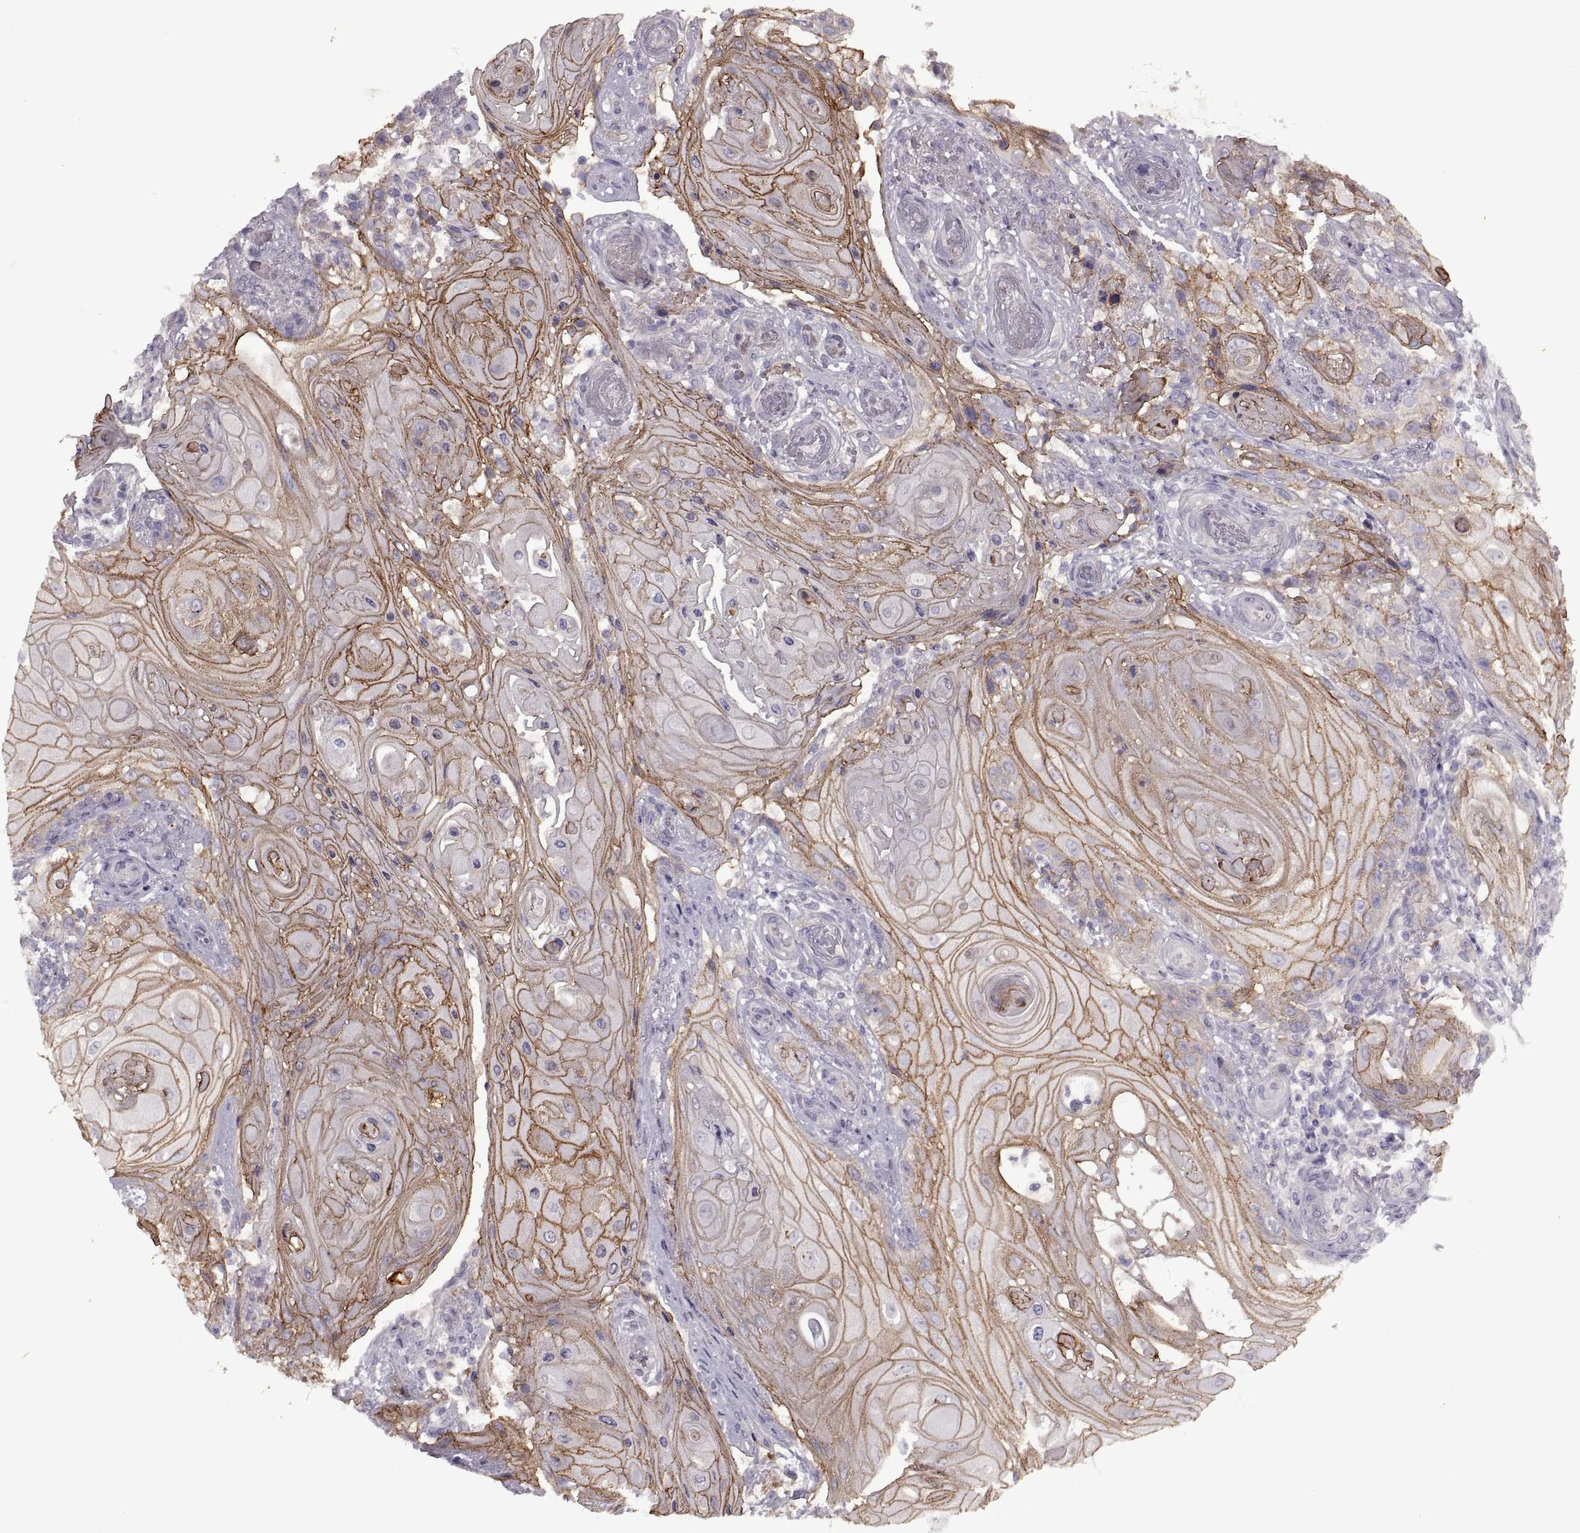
{"staining": {"intensity": "moderate", "quantity": "25%-75%", "location": "cytoplasmic/membranous"}, "tissue": "skin cancer", "cell_type": "Tumor cells", "image_type": "cancer", "snomed": [{"axis": "morphology", "description": "Squamous cell carcinoma, NOS"}, {"axis": "topography", "description": "Skin"}], "caption": "A brown stain labels moderate cytoplasmic/membranous staining of a protein in human squamous cell carcinoma (skin) tumor cells.", "gene": "RIPK4", "patient": {"sex": "male", "age": 62}}